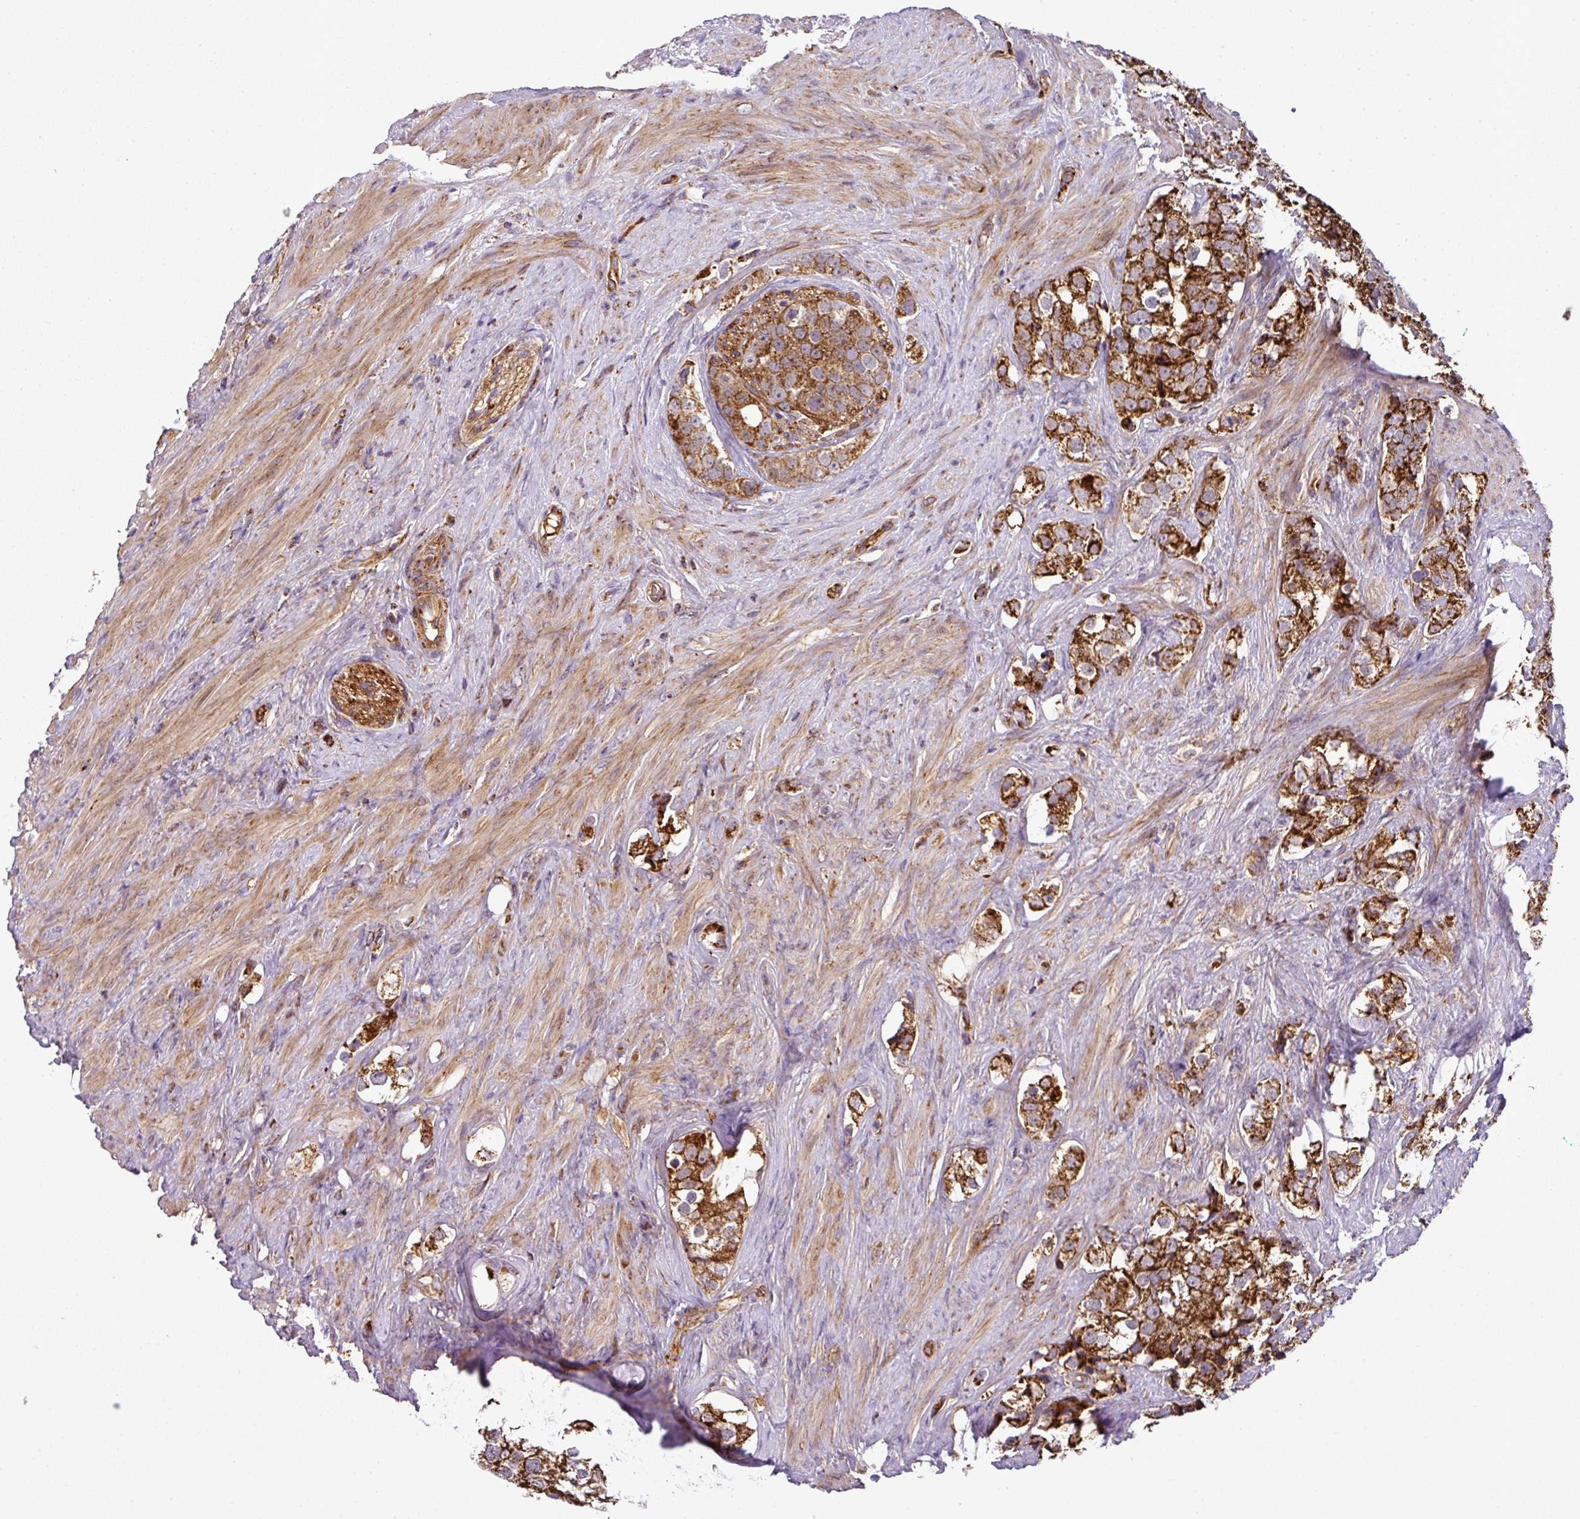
{"staining": {"intensity": "strong", "quantity": ">75%", "location": "cytoplasmic/membranous"}, "tissue": "prostate cancer", "cell_type": "Tumor cells", "image_type": "cancer", "snomed": [{"axis": "morphology", "description": "Adenocarcinoma, High grade"}, {"axis": "topography", "description": "Prostate"}], "caption": "High-power microscopy captured an immunohistochemistry histopathology image of adenocarcinoma (high-grade) (prostate), revealing strong cytoplasmic/membranous staining in approximately >75% of tumor cells. (DAB (3,3'-diaminobenzidine) = brown stain, brightfield microscopy at high magnification).", "gene": "PRELID3B", "patient": {"sex": "male", "age": 49}}